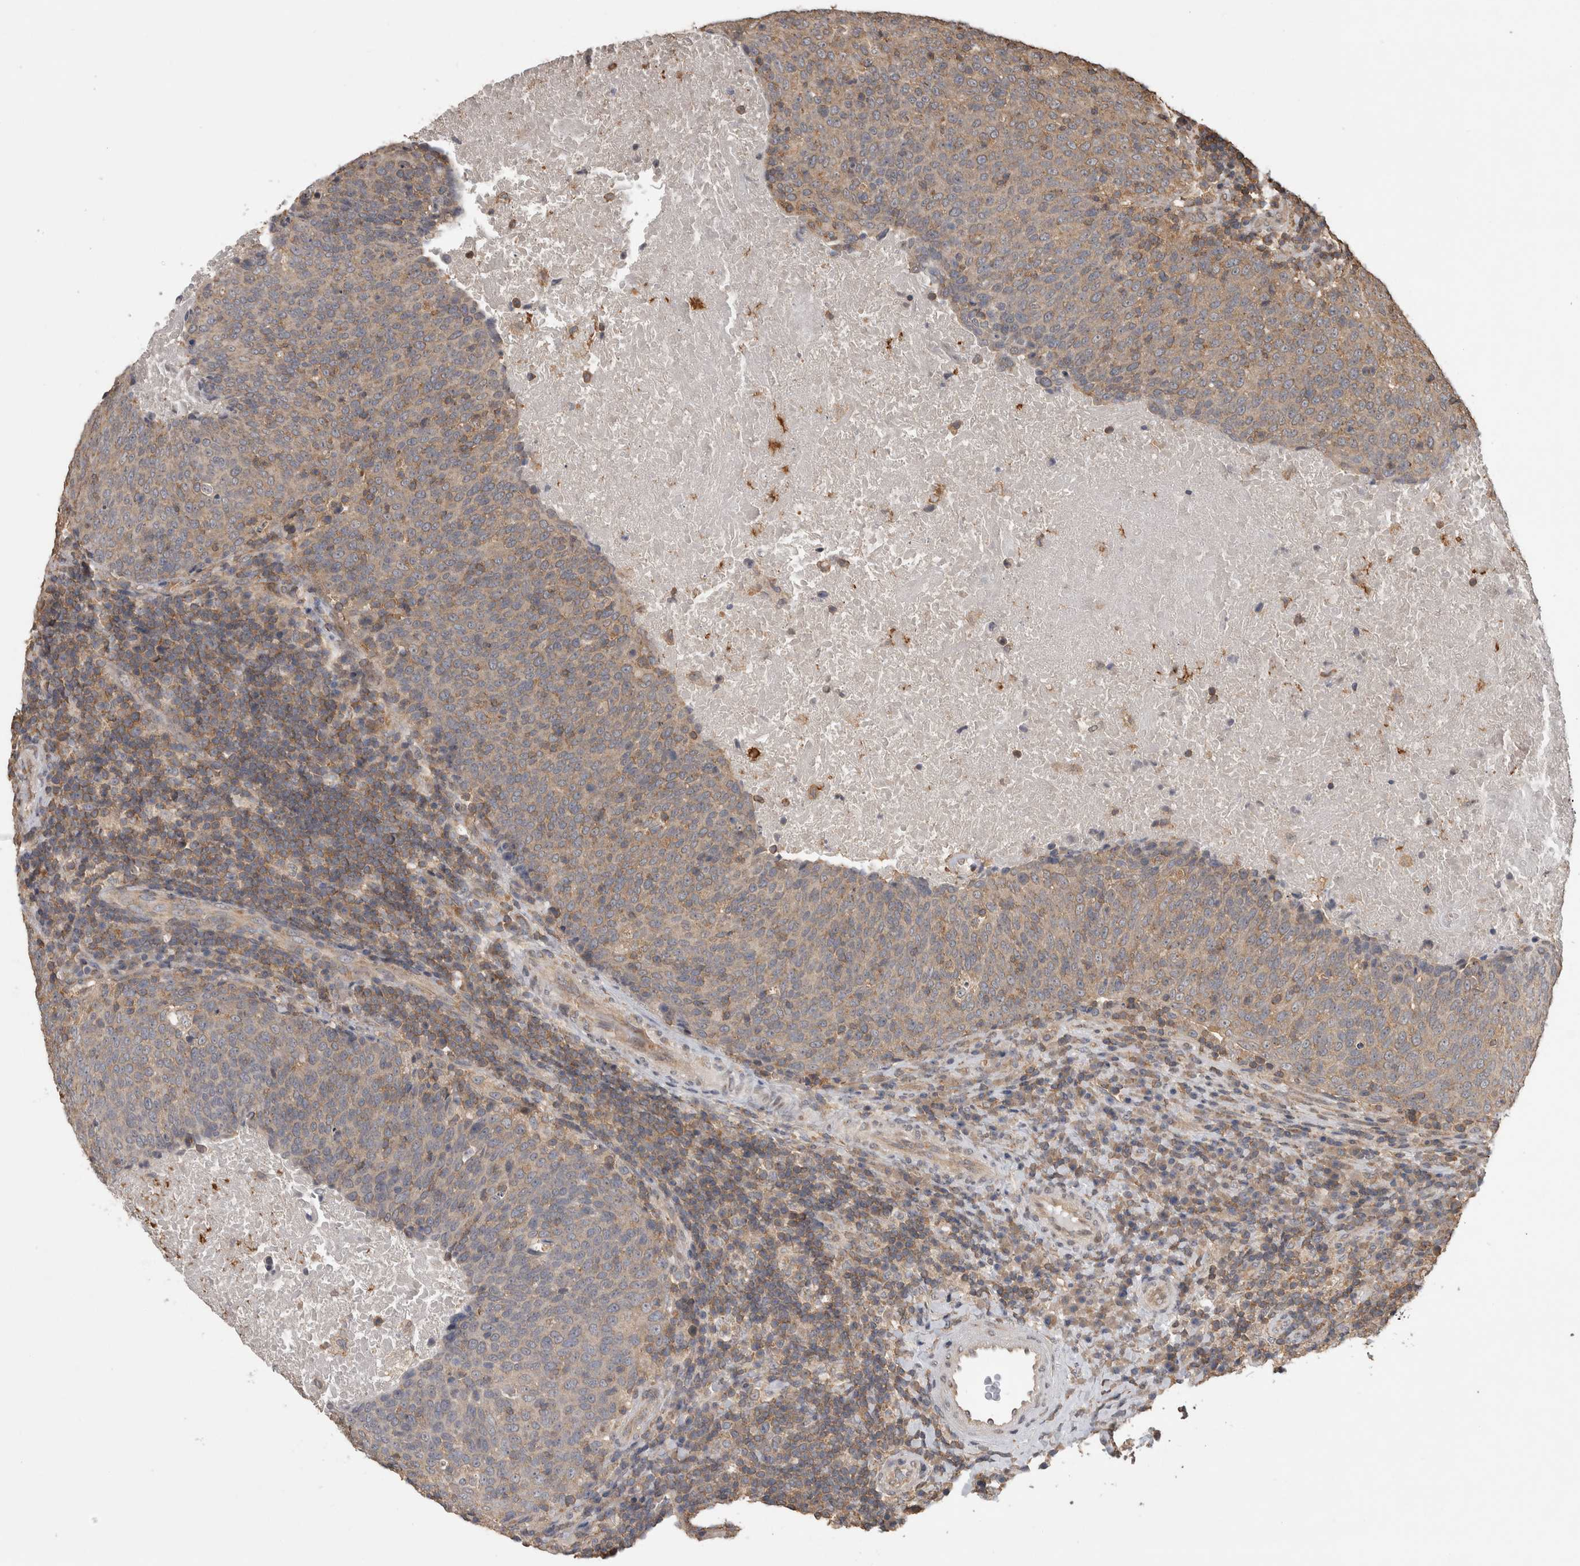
{"staining": {"intensity": "weak", "quantity": "<25%", "location": "cytoplasmic/membranous"}, "tissue": "head and neck cancer", "cell_type": "Tumor cells", "image_type": "cancer", "snomed": [{"axis": "morphology", "description": "Squamous cell carcinoma, NOS"}, {"axis": "morphology", "description": "Squamous cell carcinoma, metastatic, NOS"}, {"axis": "topography", "description": "Lymph node"}, {"axis": "topography", "description": "Head-Neck"}], "caption": "IHC histopathology image of neoplastic tissue: head and neck metastatic squamous cell carcinoma stained with DAB (3,3'-diaminobenzidine) demonstrates no significant protein staining in tumor cells.", "gene": "ATXN2", "patient": {"sex": "male", "age": 62}}